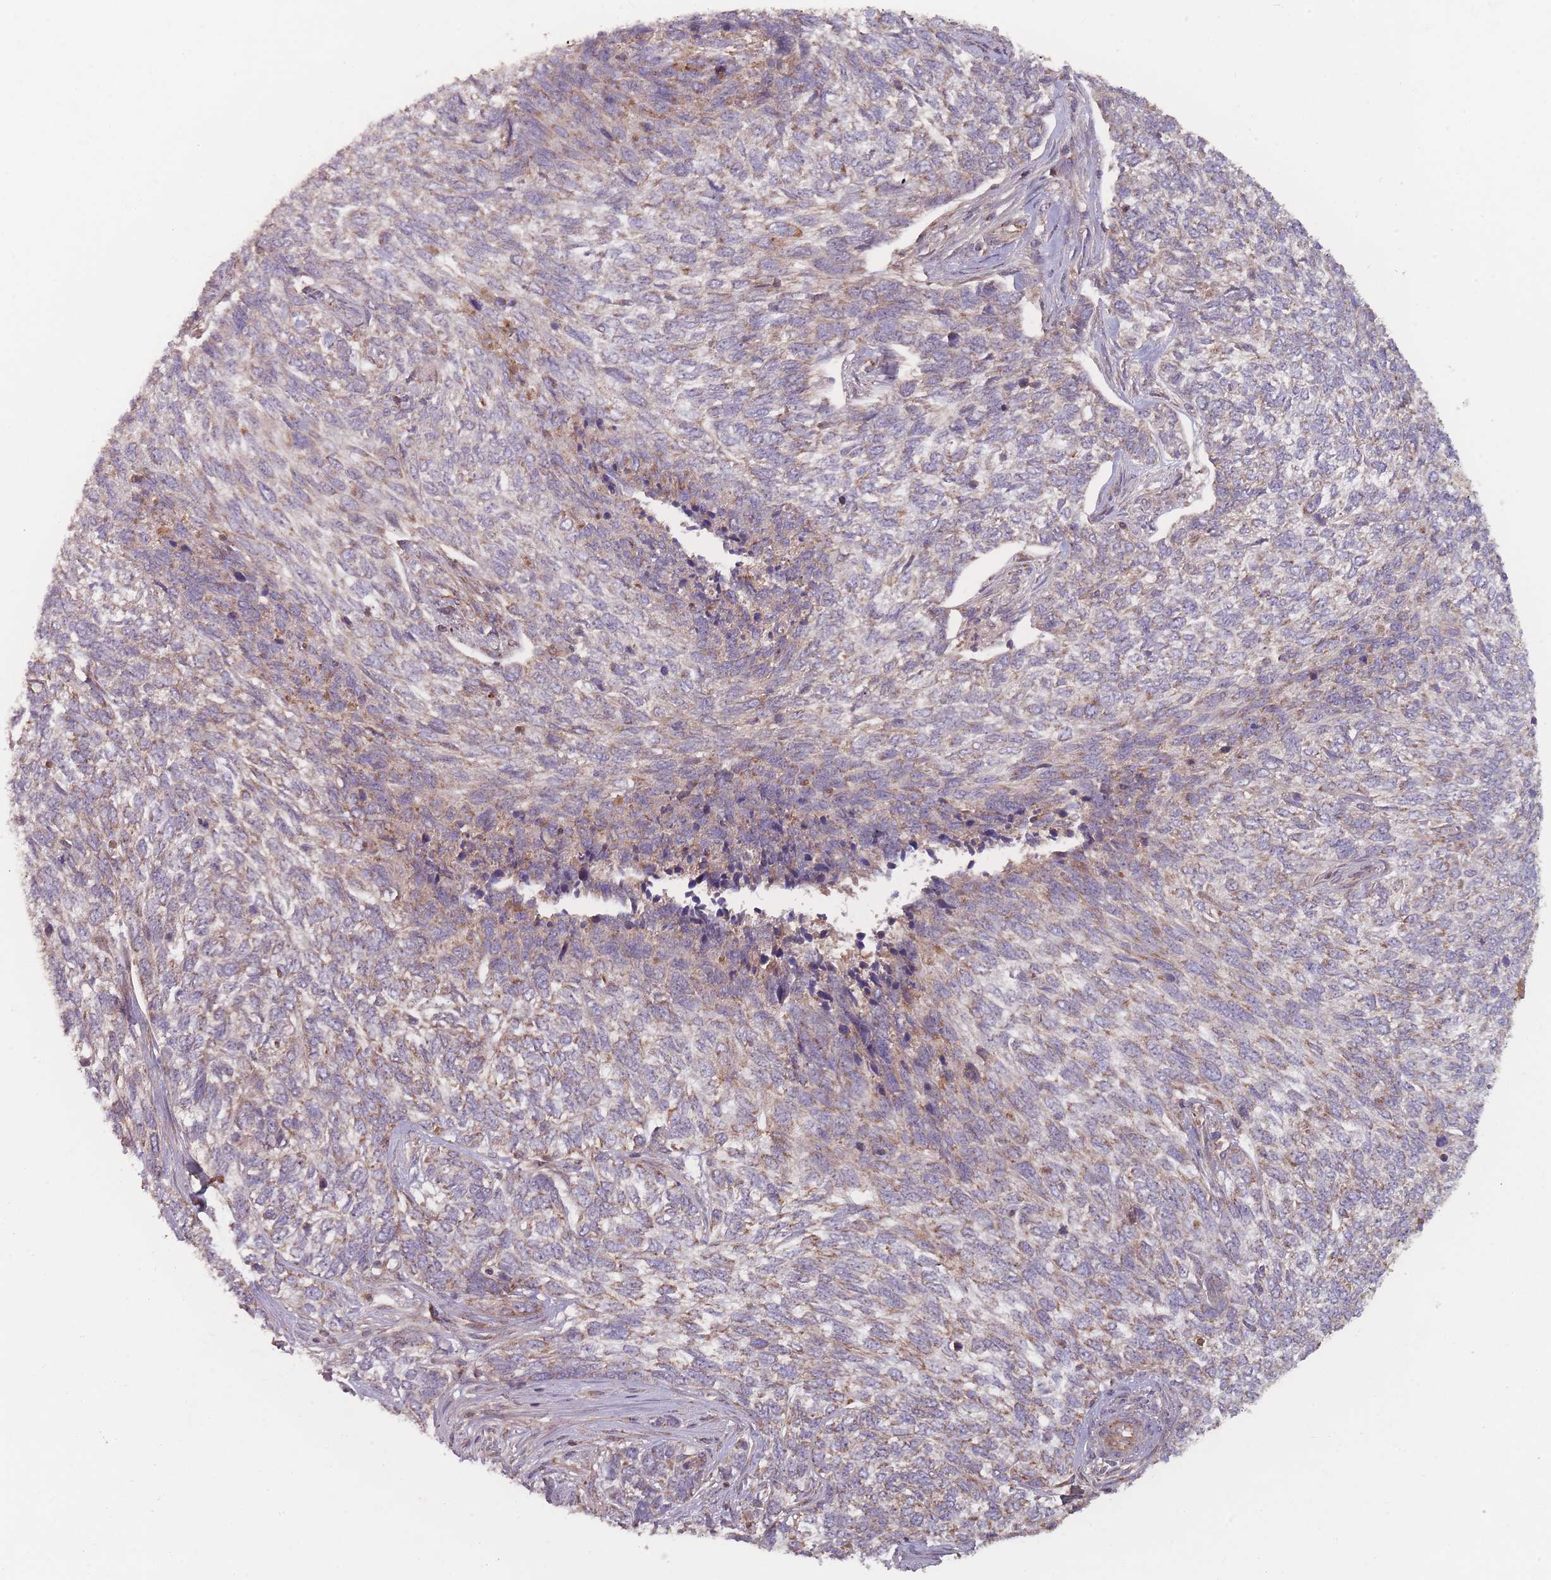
{"staining": {"intensity": "weak", "quantity": "<25%", "location": "cytoplasmic/membranous"}, "tissue": "skin cancer", "cell_type": "Tumor cells", "image_type": "cancer", "snomed": [{"axis": "morphology", "description": "Basal cell carcinoma"}, {"axis": "topography", "description": "Skin"}], "caption": "This is an IHC image of skin cancer (basal cell carcinoma). There is no positivity in tumor cells.", "gene": "ATP5MG", "patient": {"sex": "female", "age": 65}}